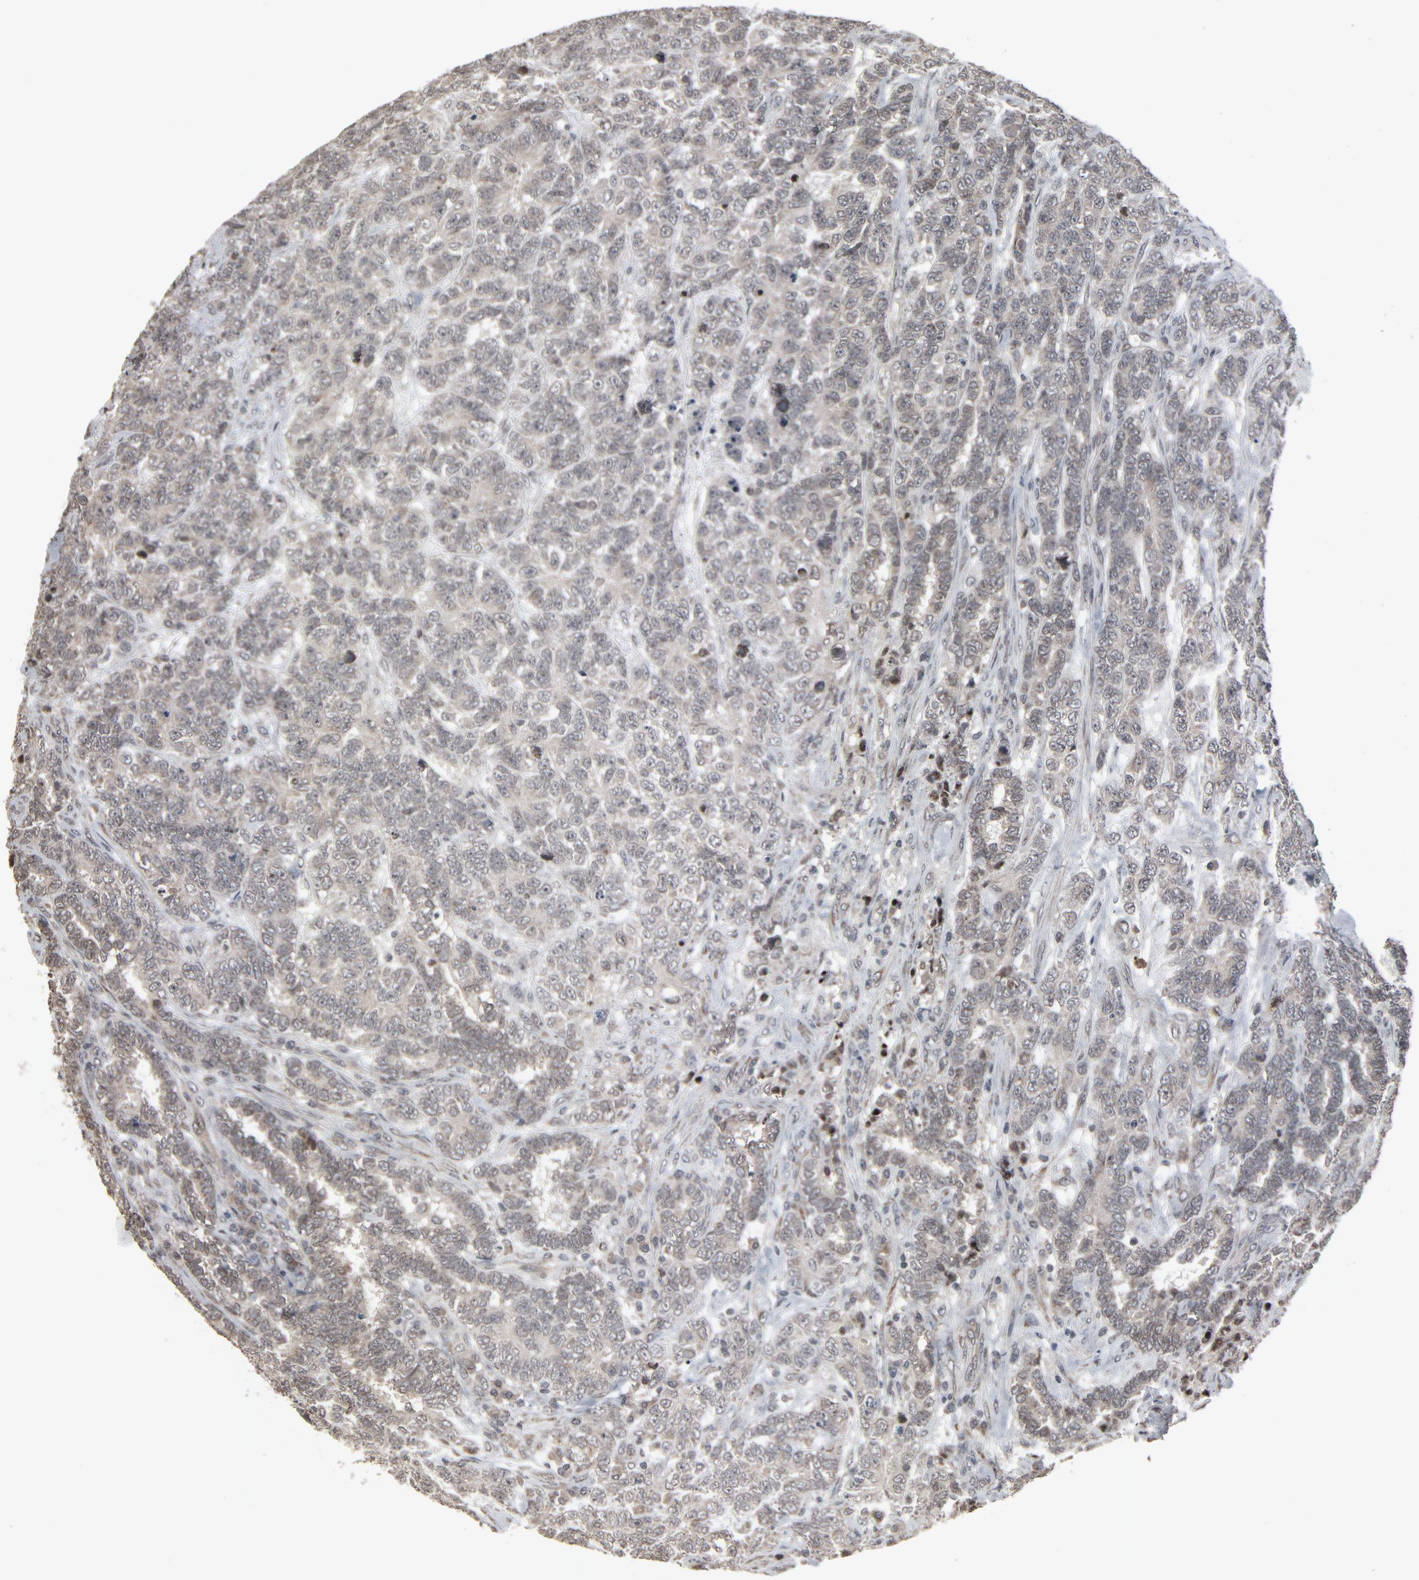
{"staining": {"intensity": "weak", "quantity": "25%-75%", "location": "cytoplasmic/membranous,nuclear"}, "tissue": "testis cancer", "cell_type": "Tumor cells", "image_type": "cancer", "snomed": [{"axis": "morphology", "description": "Carcinoma, Embryonal, NOS"}, {"axis": "topography", "description": "Testis"}], "caption": "The photomicrograph demonstrates a brown stain indicating the presence of a protein in the cytoplasmic/membranous and nuclear of tumor cells in testis cancer (embryonal carcinoma). The protein of interest is shown in brown color, while the nuclei are stained blue.", "gene": "POM121", "patient": {"sex": "male", "age": 26}}